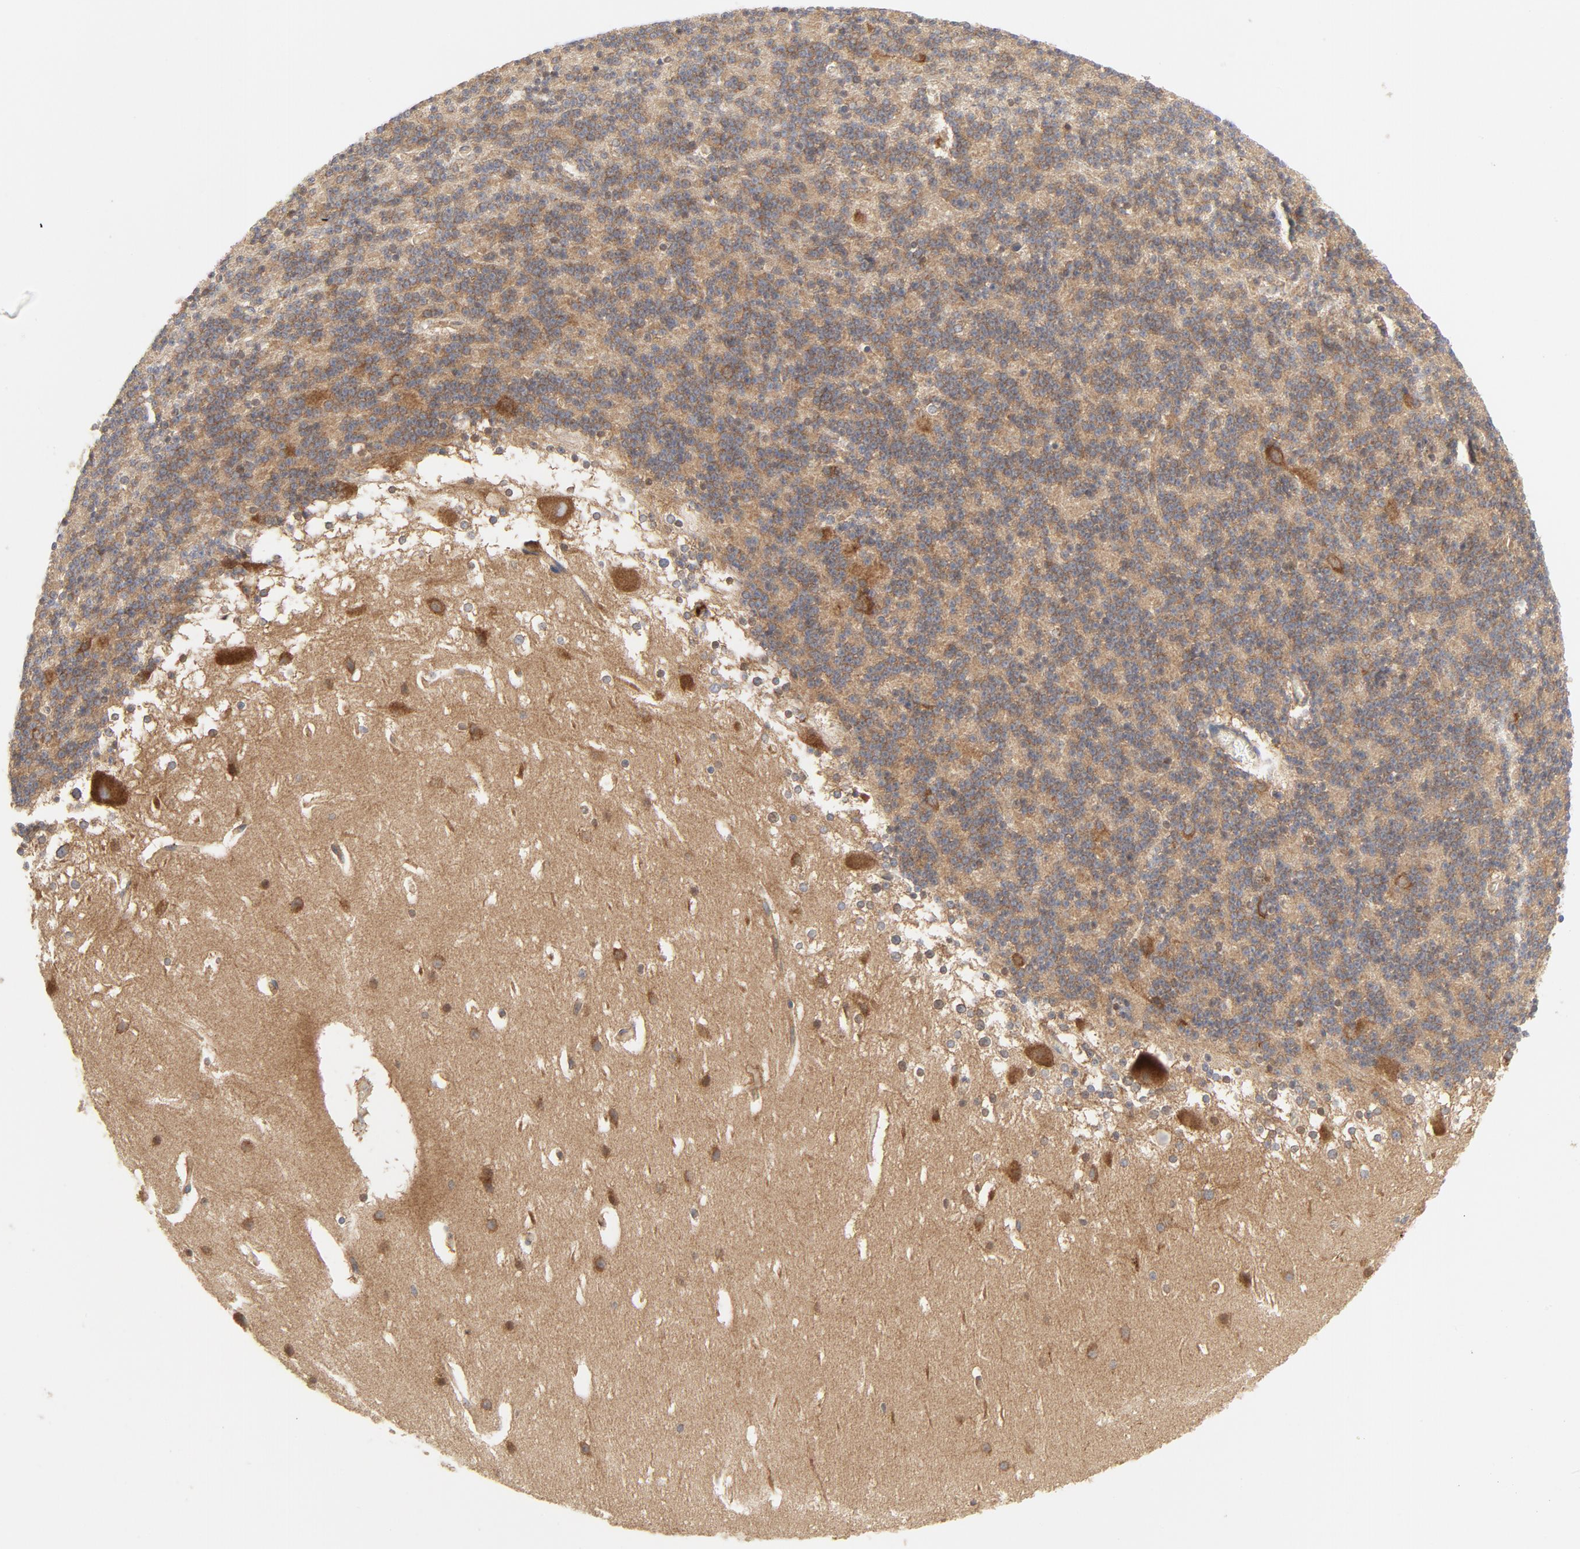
{"staining": {"intensity": "moderate", "quantity": "<25%", "location": "cytoplasmic/membranous"}, "tissue": "cerebellum", "cell_type": "Cells in granular layer", "image_type": "normal", "snomed": [{"axis": "morphology", "description": "Normal tissue, NOS"}, {"axis": "topography", "description": "Cerebellum"}], "caption": "IHC micrograph of normal cerebellum: cerebellum stained using immunohistochemistry reveals low levels of moderate protein expression localized specifically in the cytoplasmic/membranous of cells in granular layer, appearing as a cytoplasmic/membranous brown color.", "gene": "RABEP1", "patient": {"sex": "female", "age": 19}}